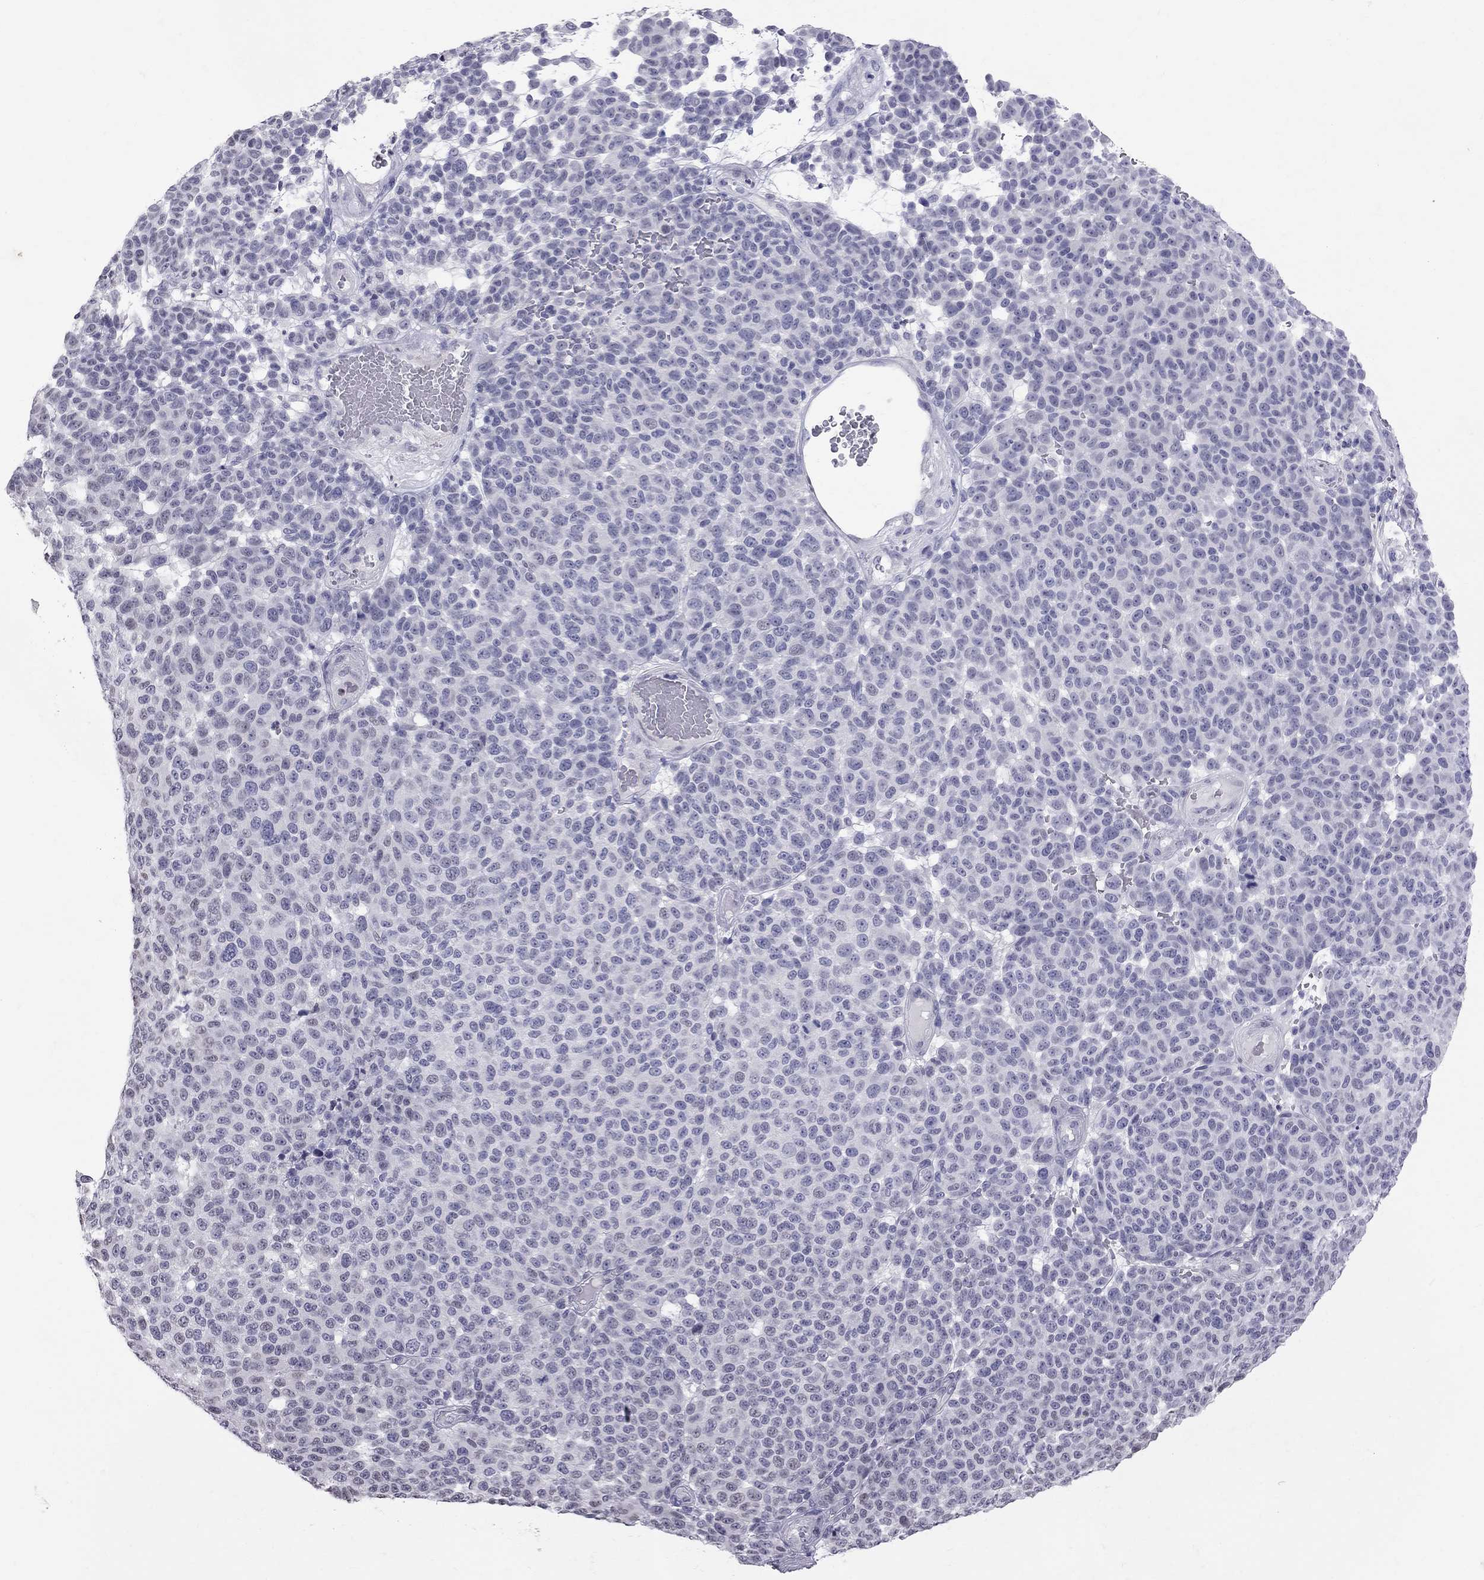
{"staining": {"intensity": "negative", "quantity": "none", "location": "none"}, "tissue": "melanoma", "cell_type": "Tumor cells", "image_type": "cancer", "snomed": [{"axis": "morphology", "description": "Malignant melanoma, NOS"}, {"axis": "topography", "description": "Skin"}], "caption": "There is no significant positivity in tumor cells of melanoma. (Stains: DAB (3,3'-diaminobenzidine) IHC with hematoxylin counter stain, Microscopy: brightfield microscopy at high magnification).", "gene": "MUC15", "patient": {"sex": "male", "age": 59}}